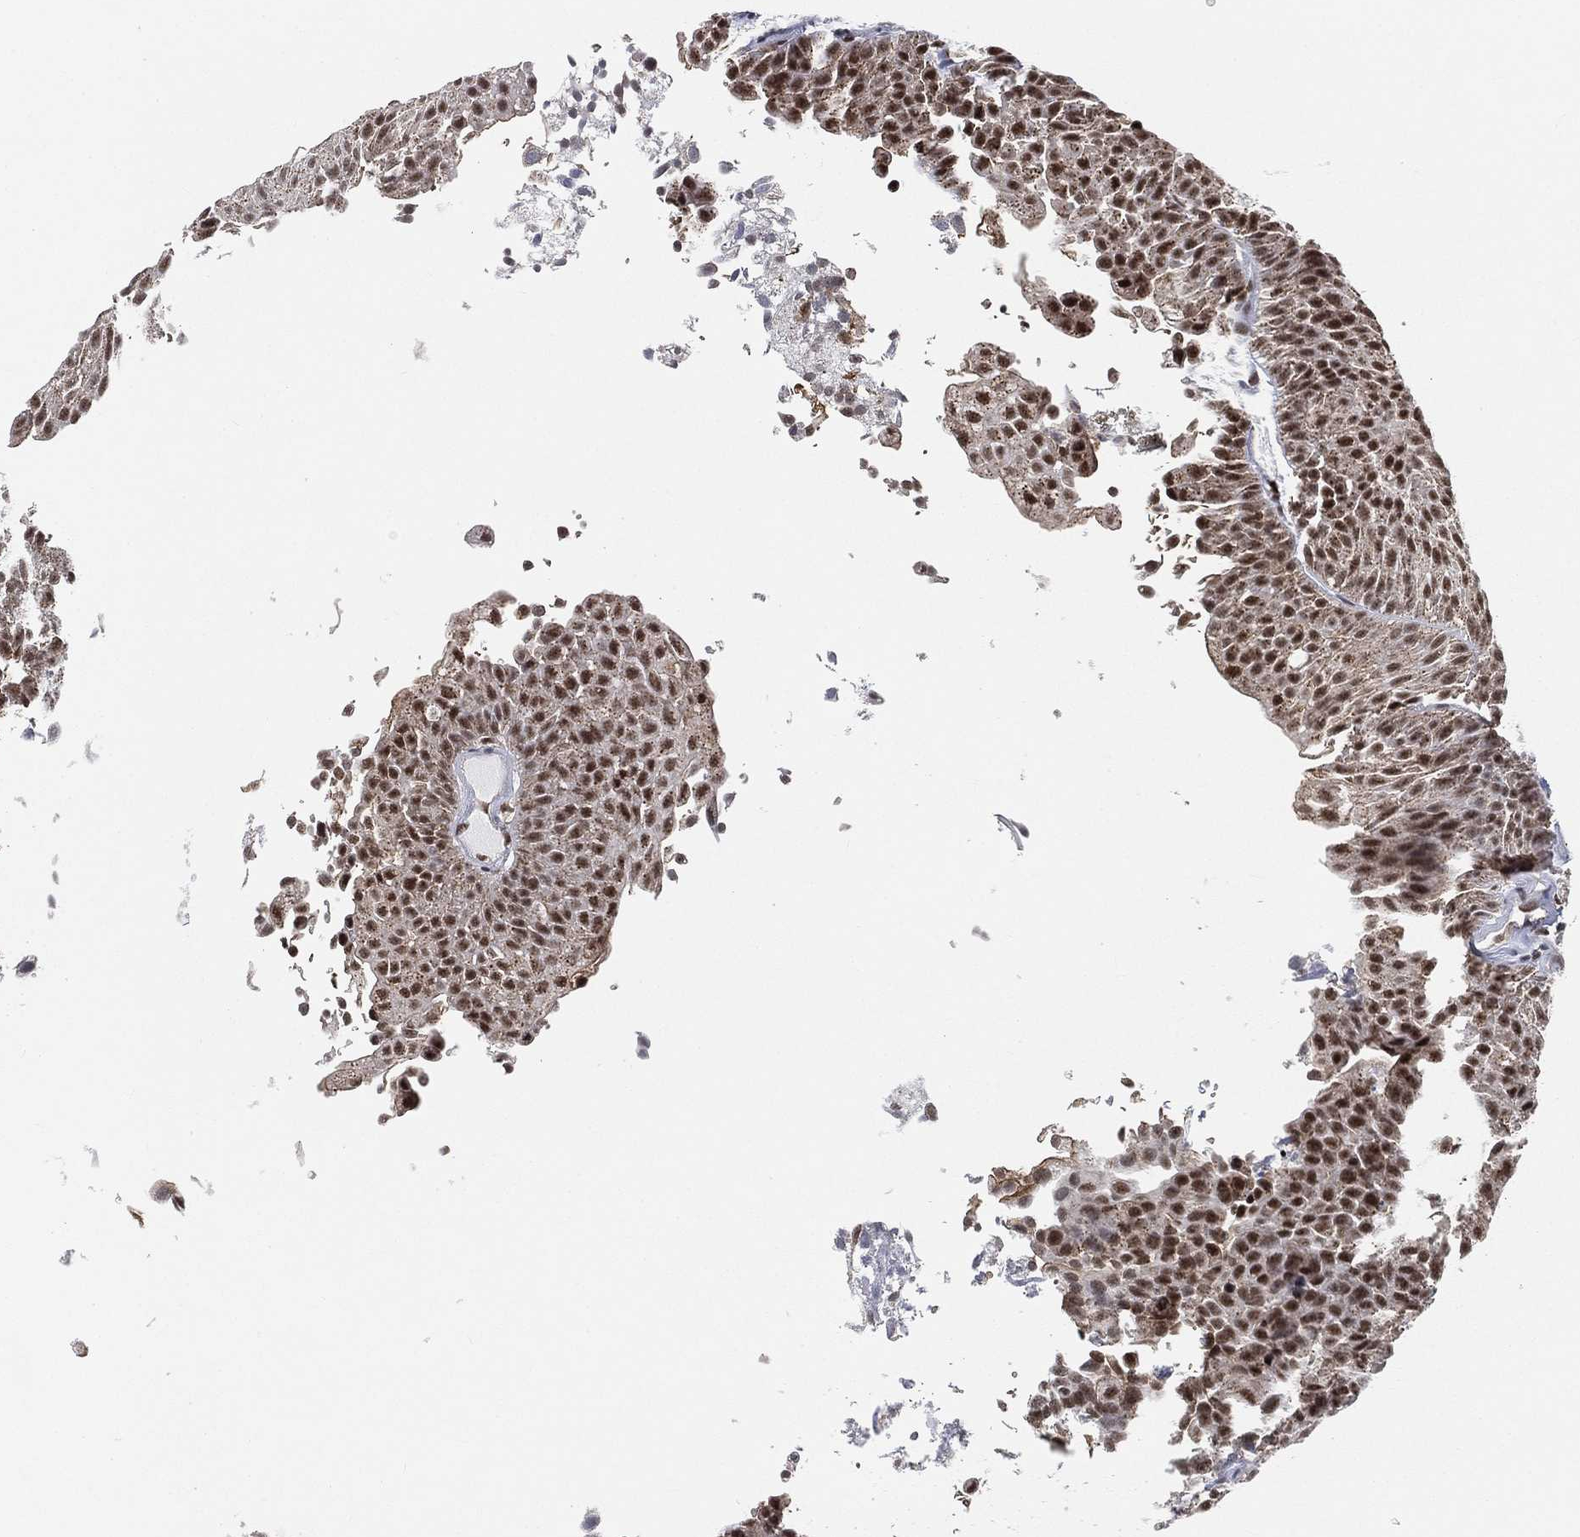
{"staining": {"intensity": "moderate", "quantity": ">75%", "location": "nuclear"}, "tissue": "urothelial cancer", "cell_type": "Tumor cells", "image_type": "cancer", "snomed": [{"axis": "morphology", "description": "Urothelial carcinoma, Low grade"}, {"axis": "topography", "description": "Urinary bladder"}], "caption": "Immunohistochemical staining of human urothelial cancer shows medium levels of moderate nuclear expression in approximately >75% of tumor cells.", "gene": "RSRC2", "patient": {"sex": "male", "age": 65}}